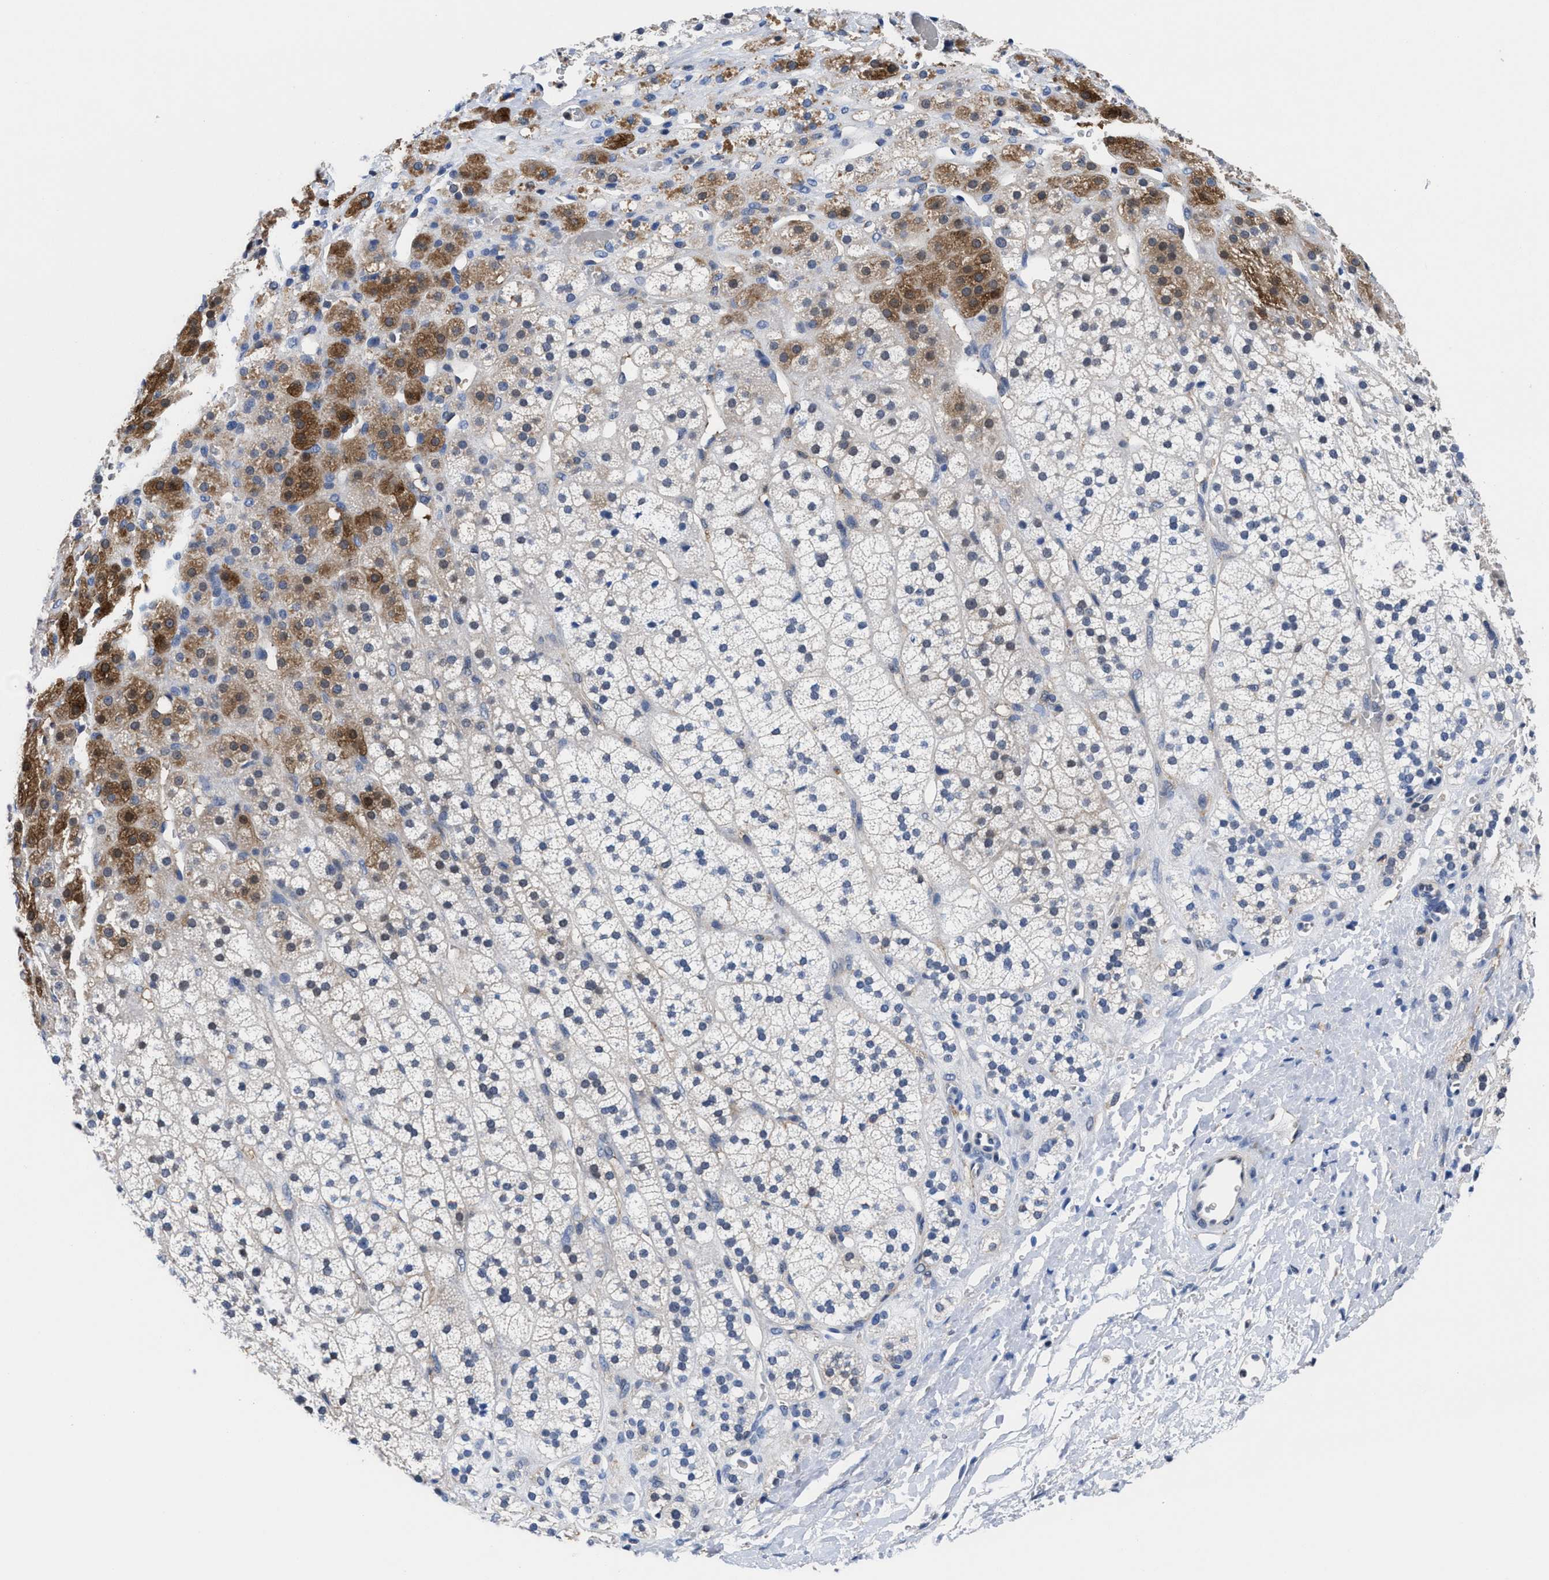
{"staining": {"intensity": "strong", "quantity": "<25%", "location": "cytoplasmic/membranous"}, "tissue": "adrenal gland", "cell_type": "Glandular cells", "image_type": "normal", "snomed": [{"axis": "morphology", "description": "Normal tissue, NOS"}, {"axis": "topography", "description": "Adrenal gland"}], "caption": "This micrograph displays benign adrenal gland stained with immunohistochemistry (IHC) to label a protein in brown. The cytoplasmic/membranous of glandular cells show strong positivity for the protein. Nuclei are counter-stained blue.", "gene": "ACLY", "patient": {"sex": "male", "age": 56}}